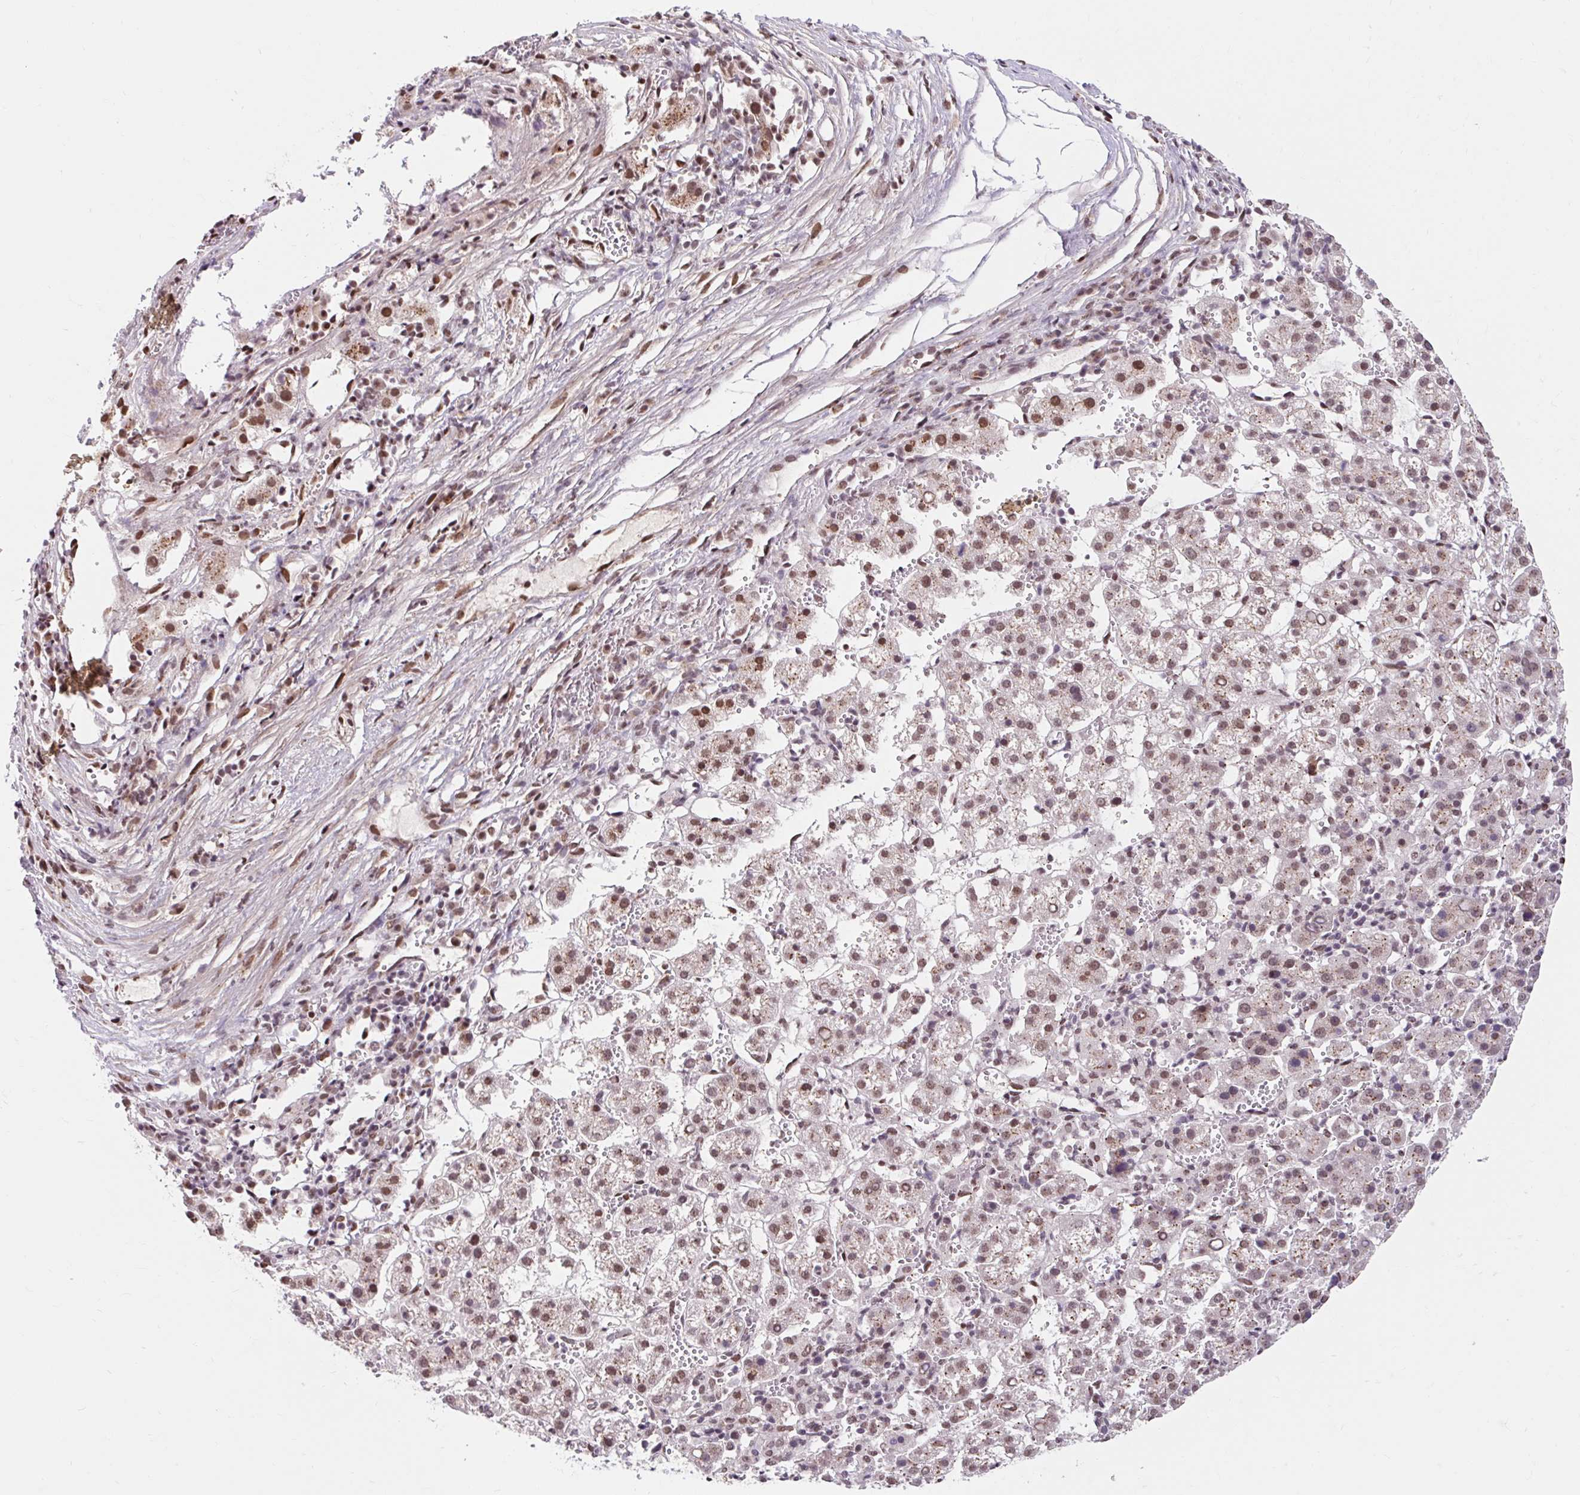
{"staining": {"intensity": "moderate", "quantity": ">75%", "location": "nuclear"}, "tissue": "liver cancer", "cell_type": "Tumor cells", "image_type": "cancer", "snomed": [{"axis": "morphology", "description": "Carcinoma, Hepatocellular, NOS"}, {"axis": "topography", "description": "Liver"}], "caption": "Immunohistochemical staining of human liver cancer displays moderate nuclear protein positivity in about >75% of tumor cells. The protein is stained brown, and the nuclei are stained in blue (DAB IHC with brightfield microscopy, high magnification).", "gene": "BICRA", "patient": {"sex": "female", "age": 58}}